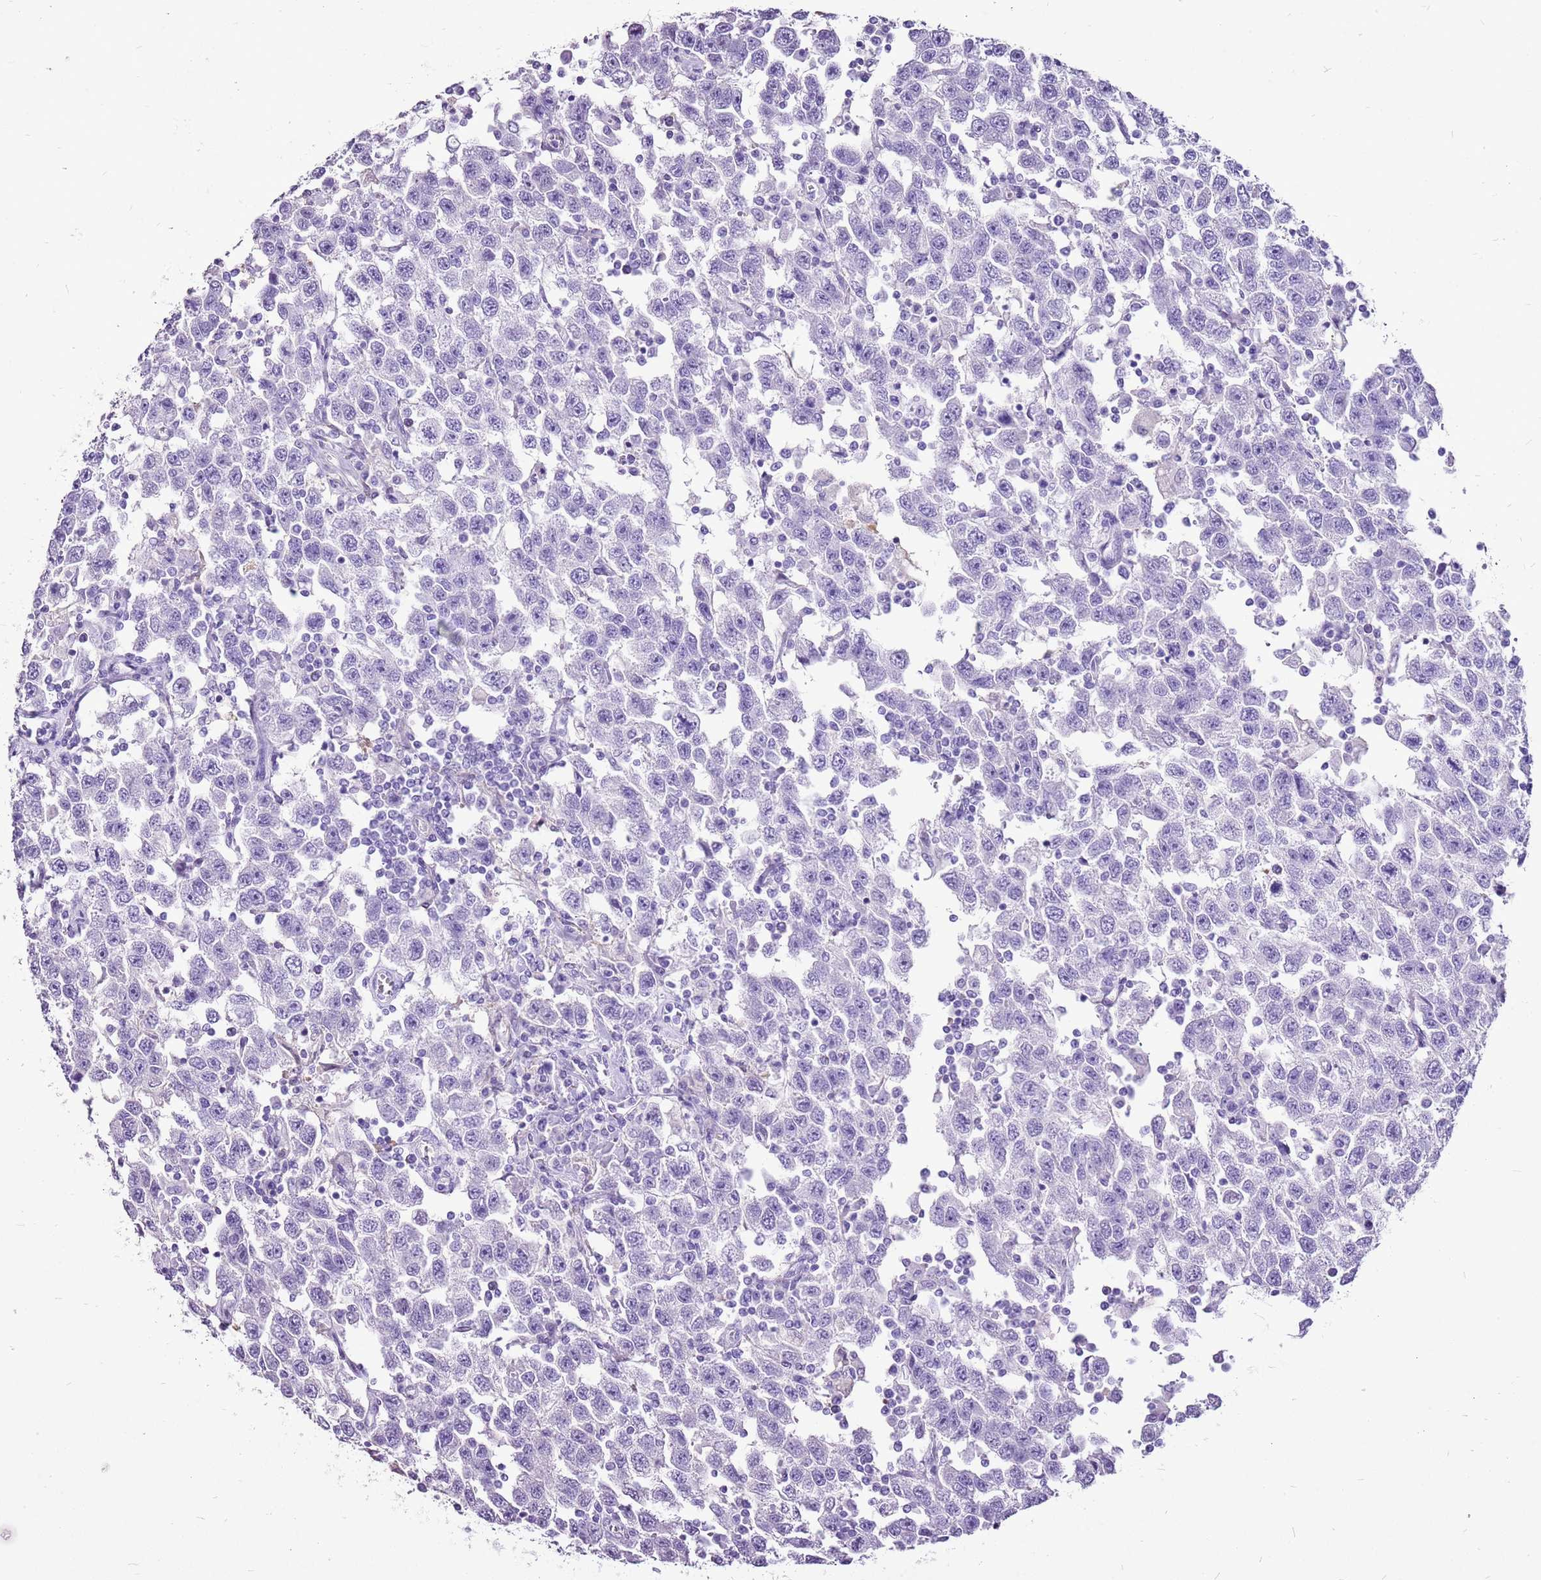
{"staining": {"intensity": "negative", "quantity": "none", "location": "none"}, "tissue": "testis cancer", "cell_type": "Tumor cells", "image_type": "cancer", "snomed": [{"axis": "morphology", "description": "Seminoma, NOS"}, {"axis": "topography", "description": "Testis"}], "caption": "This is an IHC histopathology image of testis cancer (seminoma). There is no positivity in tumor cells.", "gene": "ACSS3", "patient": {"sex": "male", "age": 41}}